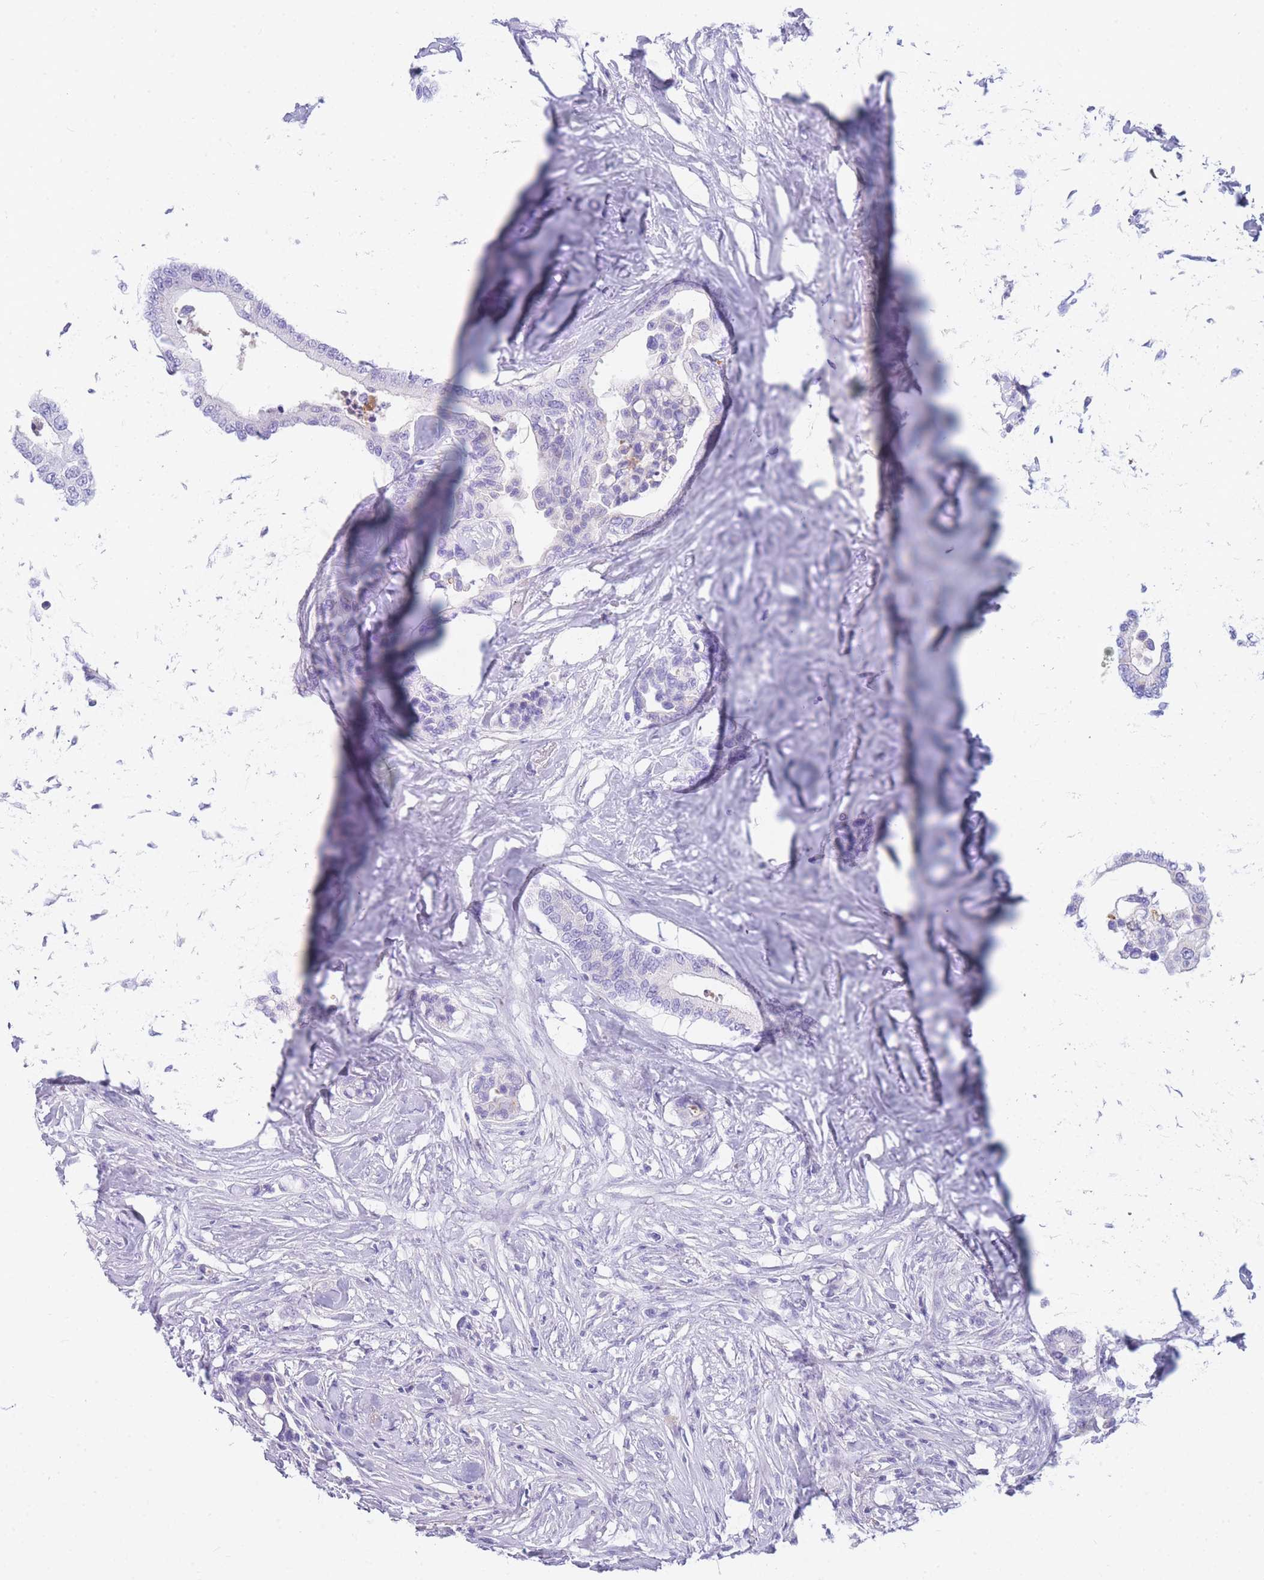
{"staining": {"intensity": "negative", "quantity": "none", "location": "none"}, "tissue": "colorectal cancer", "cell_type": "Tumor cells", "image_type": "cancer", "snomed": [{"axis": "morphology", "description": "Normal tissue, NOS"}, {"axis": "morphology", "description": "Adenocarcinoma, NOS"}, {"axis": "topography", "description": "Colon"}], "caption": "Immunohistochemical staining of human colorectal adenocarcinoma exhibits no significant staining in tumor cells.", "gene": "NKX1-2", "patient": {"sex": "male", "age": 82}}